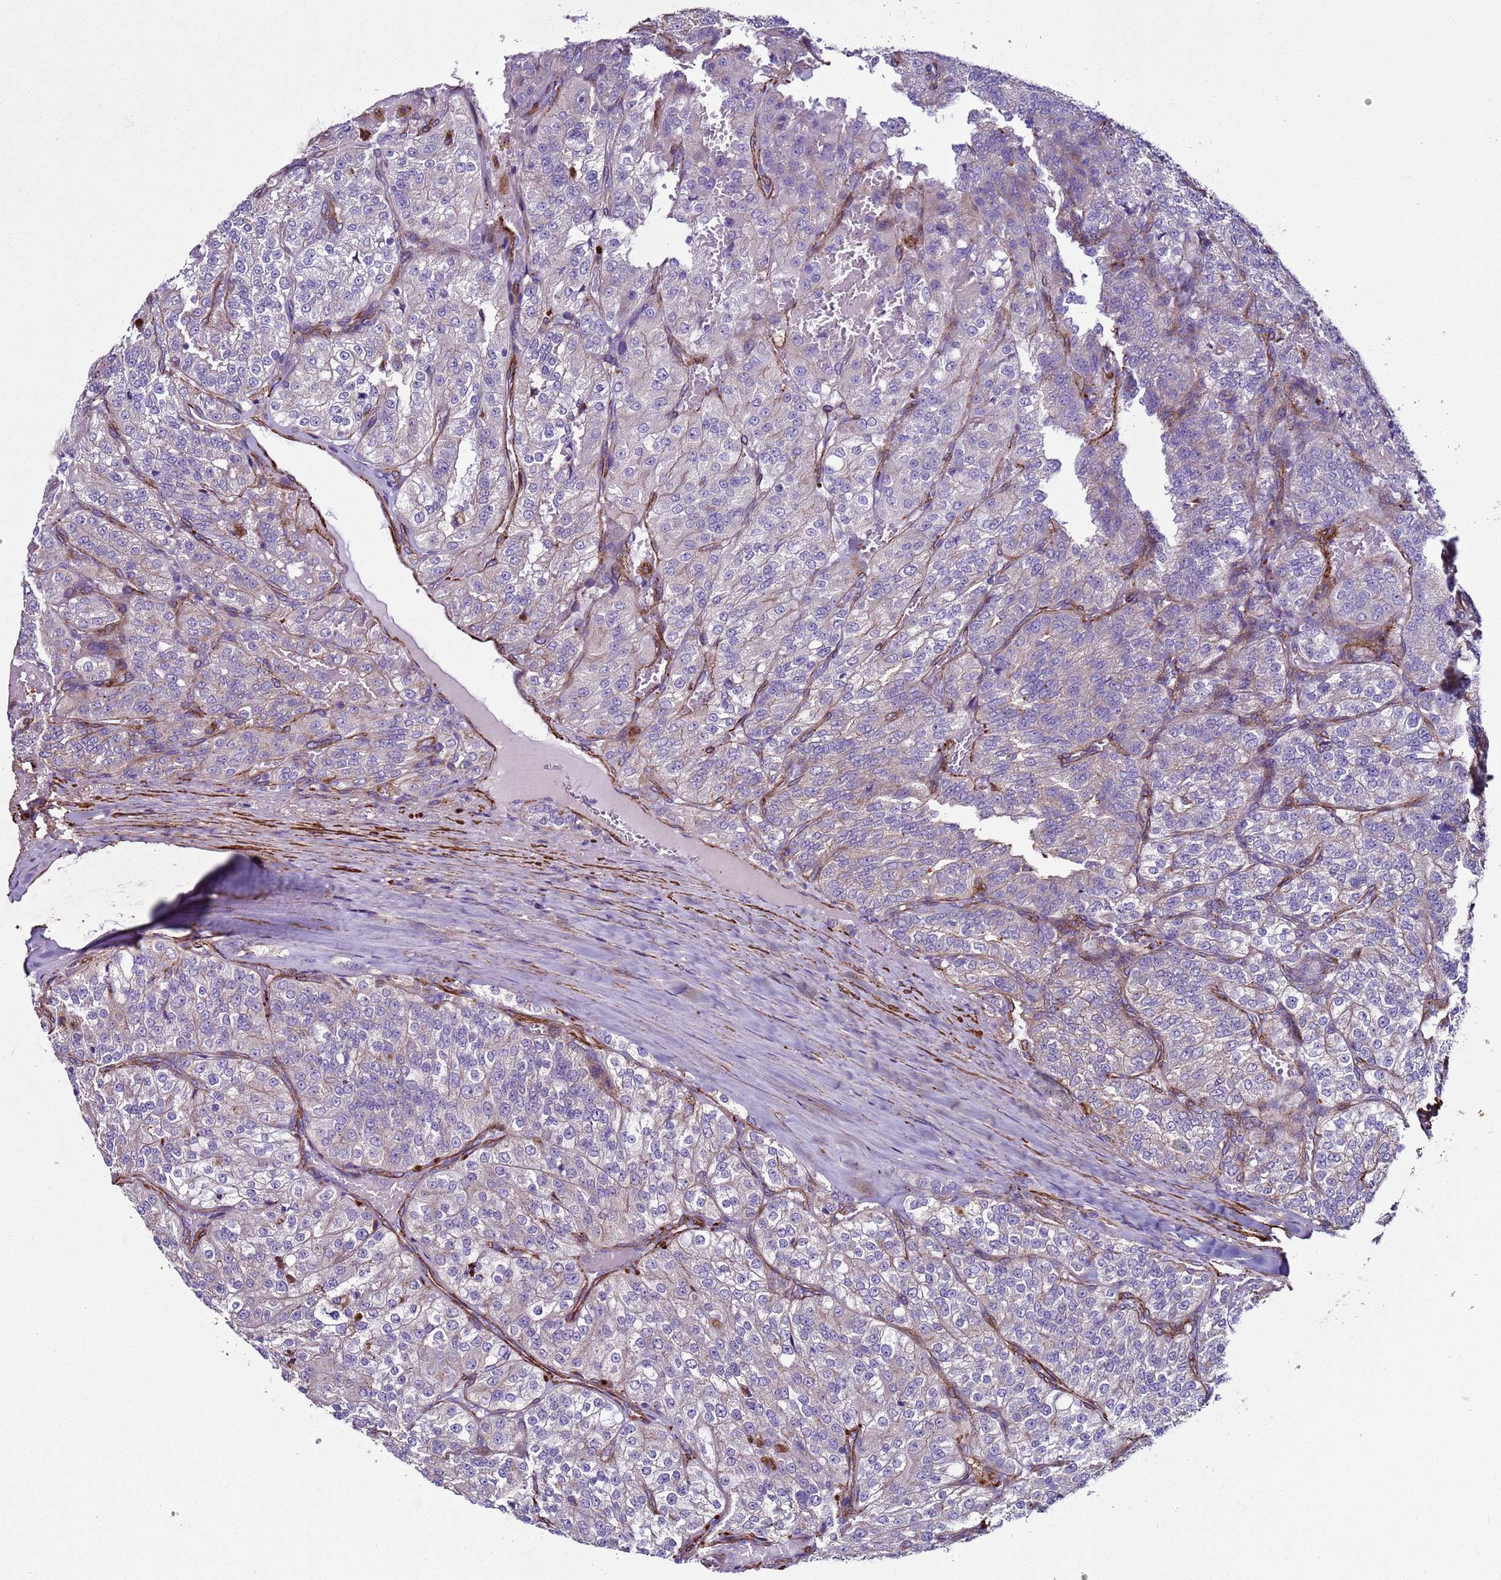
{"staining": {"intensity": "negative", "quantity": "none", "location": "none"}, "tissue": "renal cancer", "cell_type": "Tumor cells", "image_type": "cancer", "snomed": [{"axis": "morphology", "description": "Adenocarcinoma, NOS"}, {"axis": "topography", "description": "Kidney"}], "caption": "There is no significant expression in tumor cells of adenocarcinoma (renal).", "gene": "RABL2B", "patient": {"sex": "female", "age": 63}}